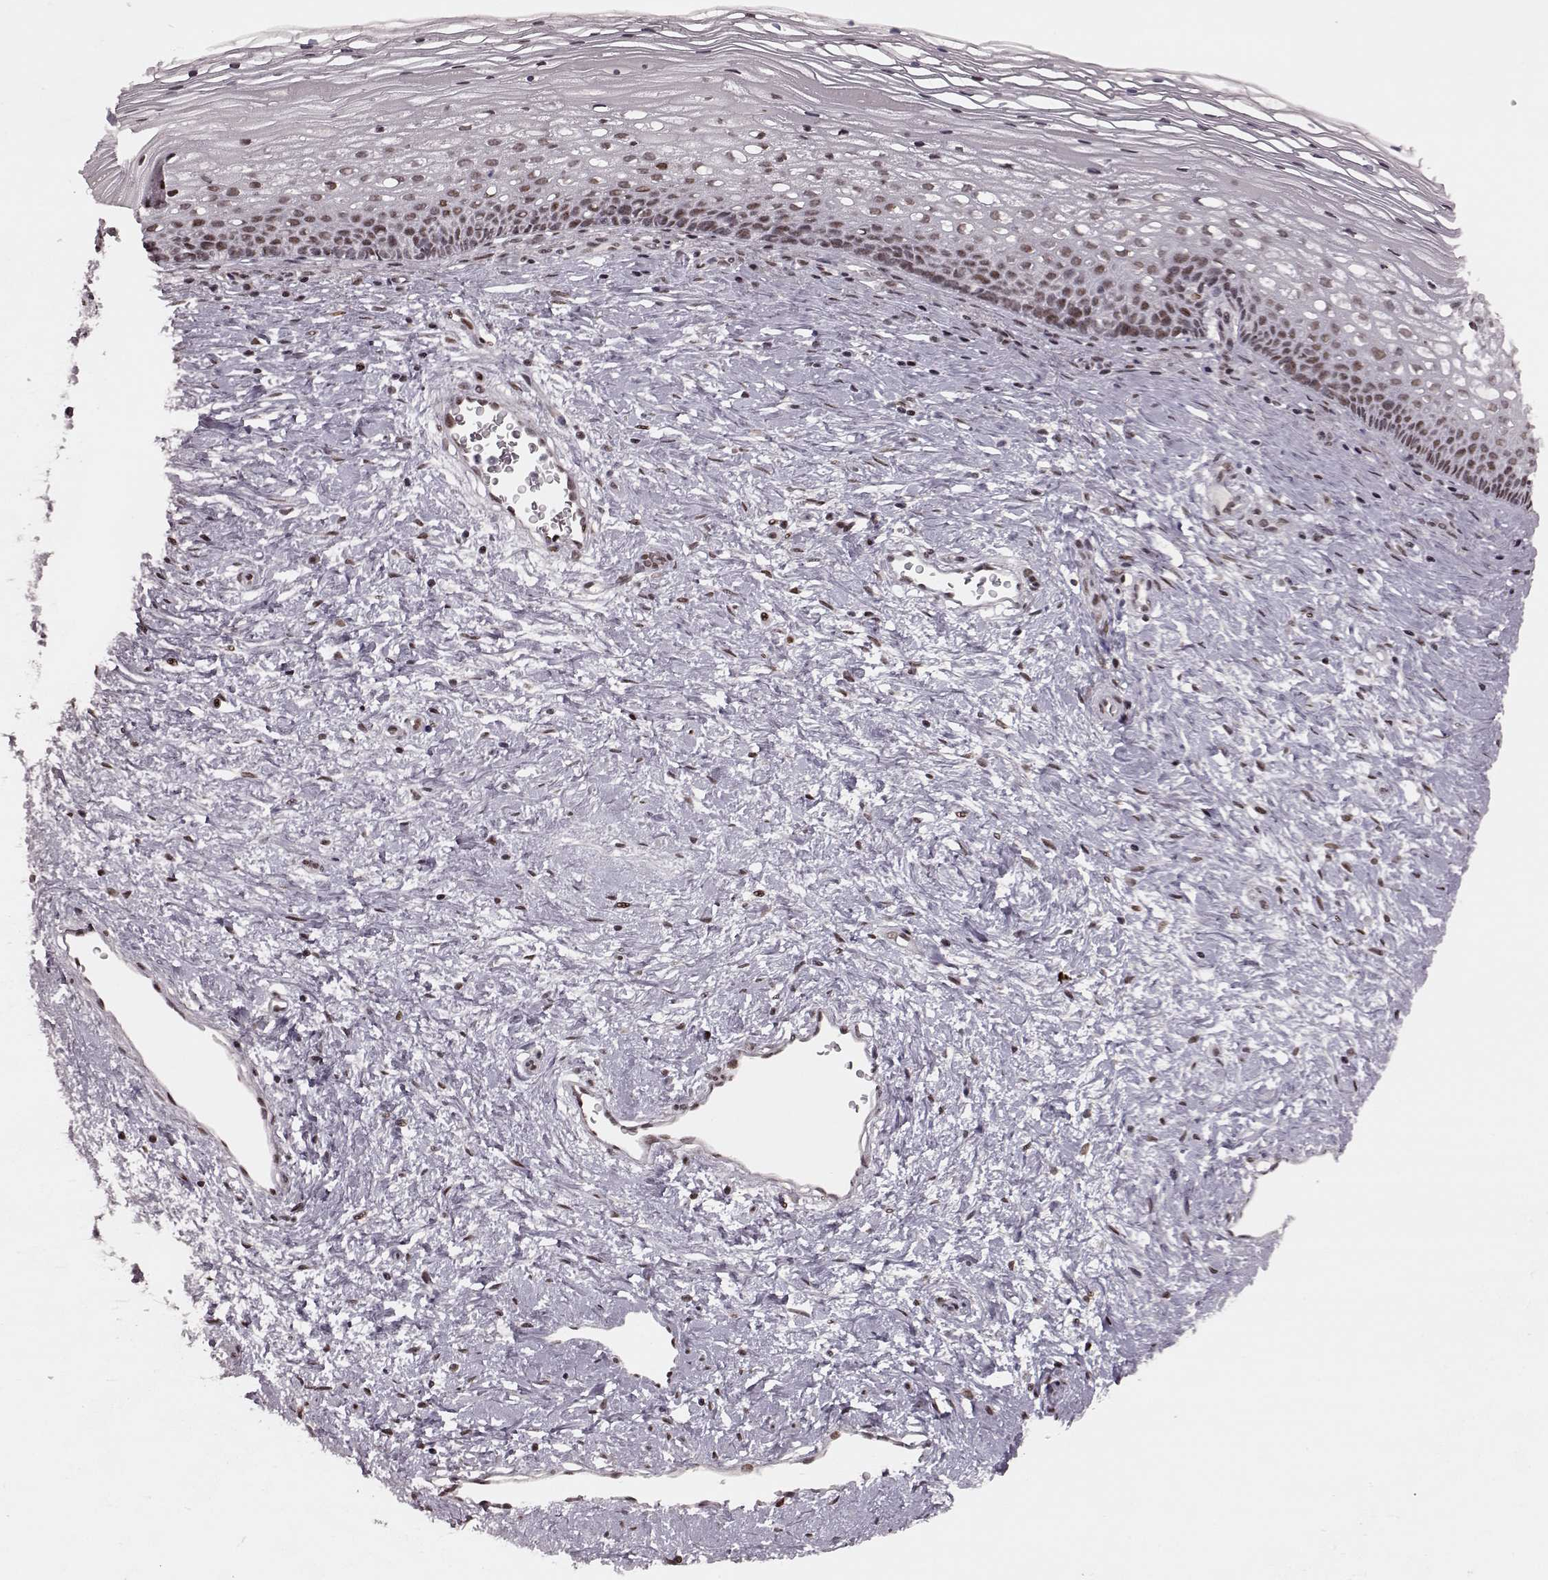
{"staining": {"intensity": "moderate", "quantity": ">75%", "location": "nuclear"}, "tissue": "cervix", "cell_type": "Glandular cells", "image_type": "normal", "snomed": [{"axis": "morphology", "description": "Normal tissue, NOS"}, {"axis": "topography", "description": "Cervix"}], "caption": "A histopathology image of human cervix stained for a protein displays moderate nuclear brown staining in glandular cells. Immunohistochemistry stains the protein in brown and the nuclei are stained blue.", "gene": "NR2C1", "patient": {"sex": "female", "age": 34}}